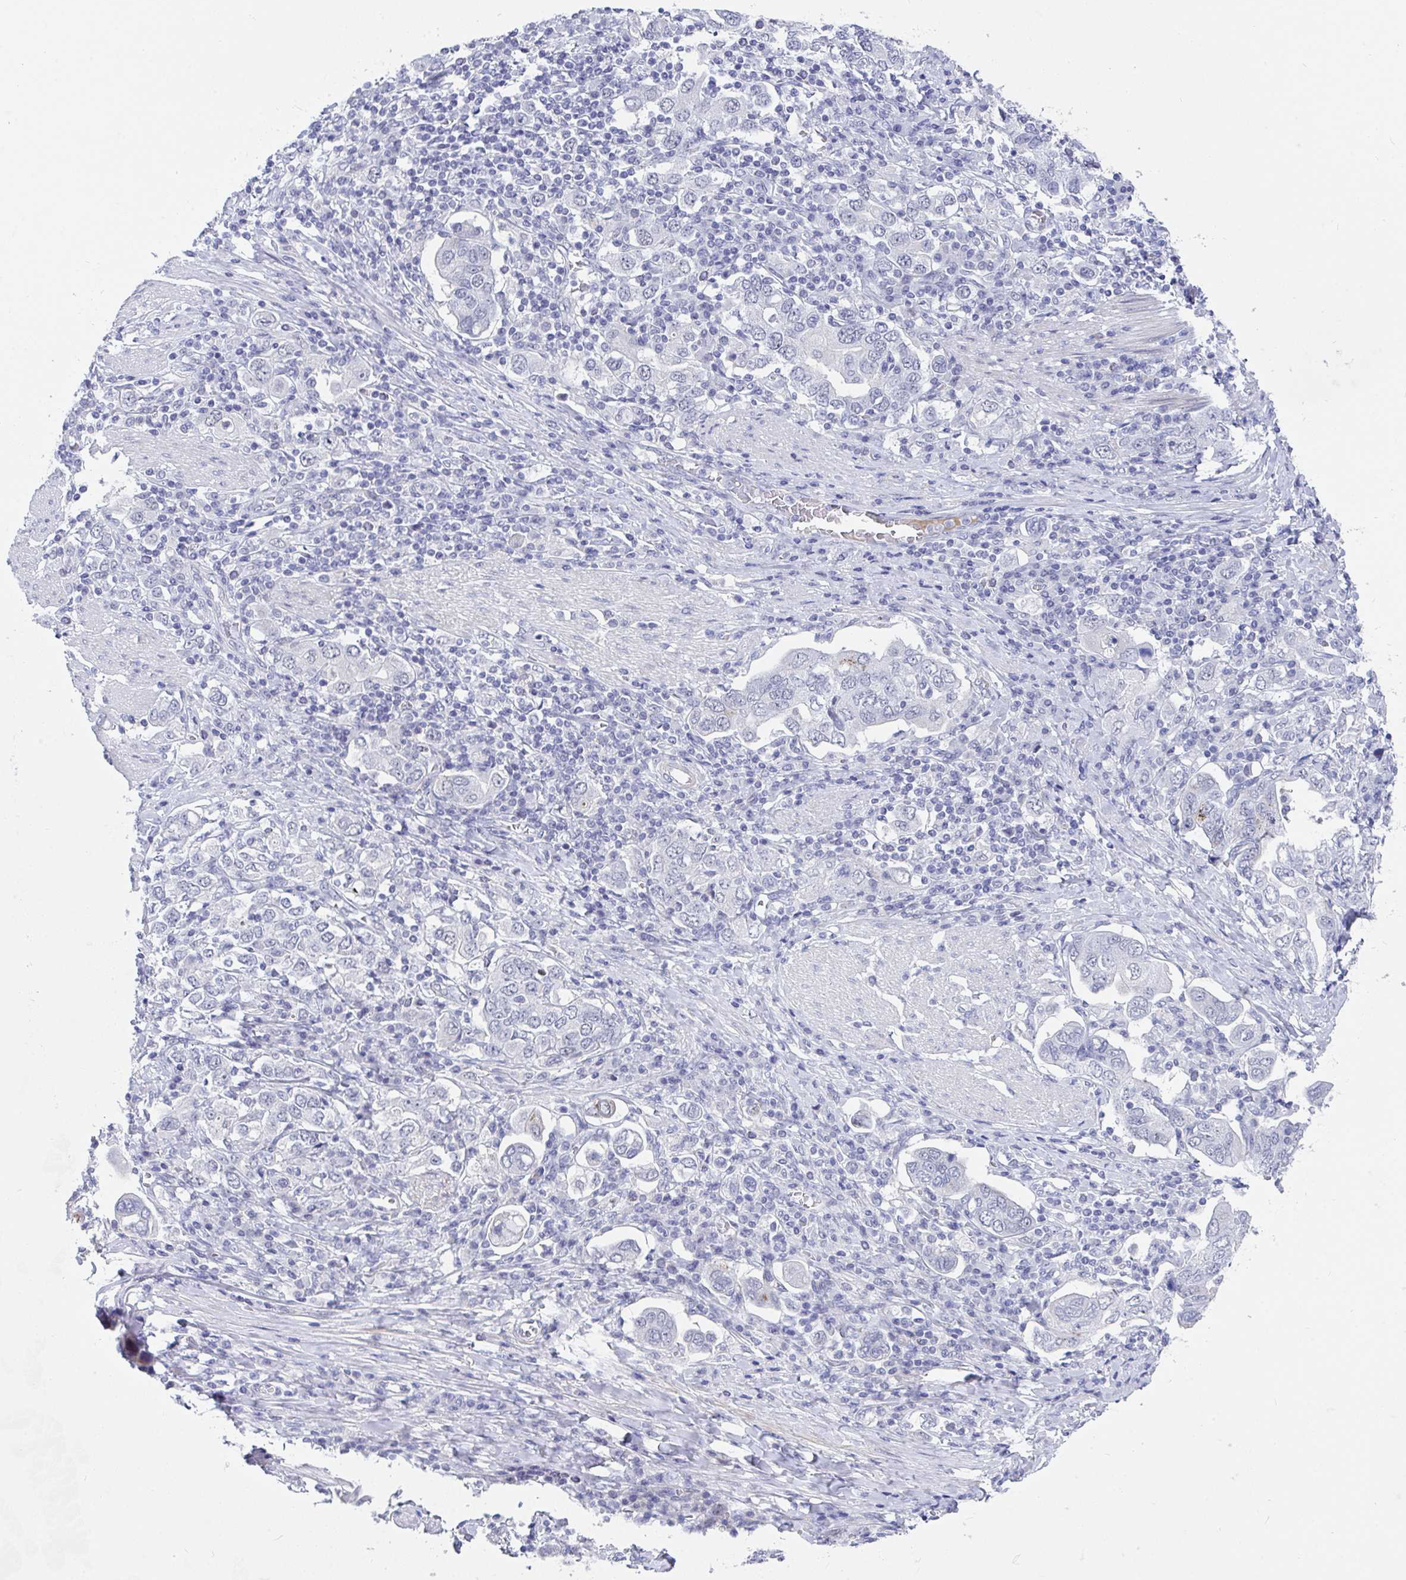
{"staining": {"intensity": "negative", "quantity": "none", "location": "none"}, "tissue": "stomach cancer", "cell_type": "Tumor cells", "image_type": "cancer", "snomed": [{"axis": "morphology", "description": "Adenocarcinoma, NOS"}, {"axis": "topography", "description": "Stomach, upper"}, {"axis": "topography", "description": "Stomach"}], "caption": "Immunohistochemistry (IHC) photomicrograph of neoplastic tissue: adenocarcinoma (stomach) stained with DAB displays no significant protein staining in tumor cells.", "gene": "DAOA", "patient": {"sex": "male", "age": 62}}